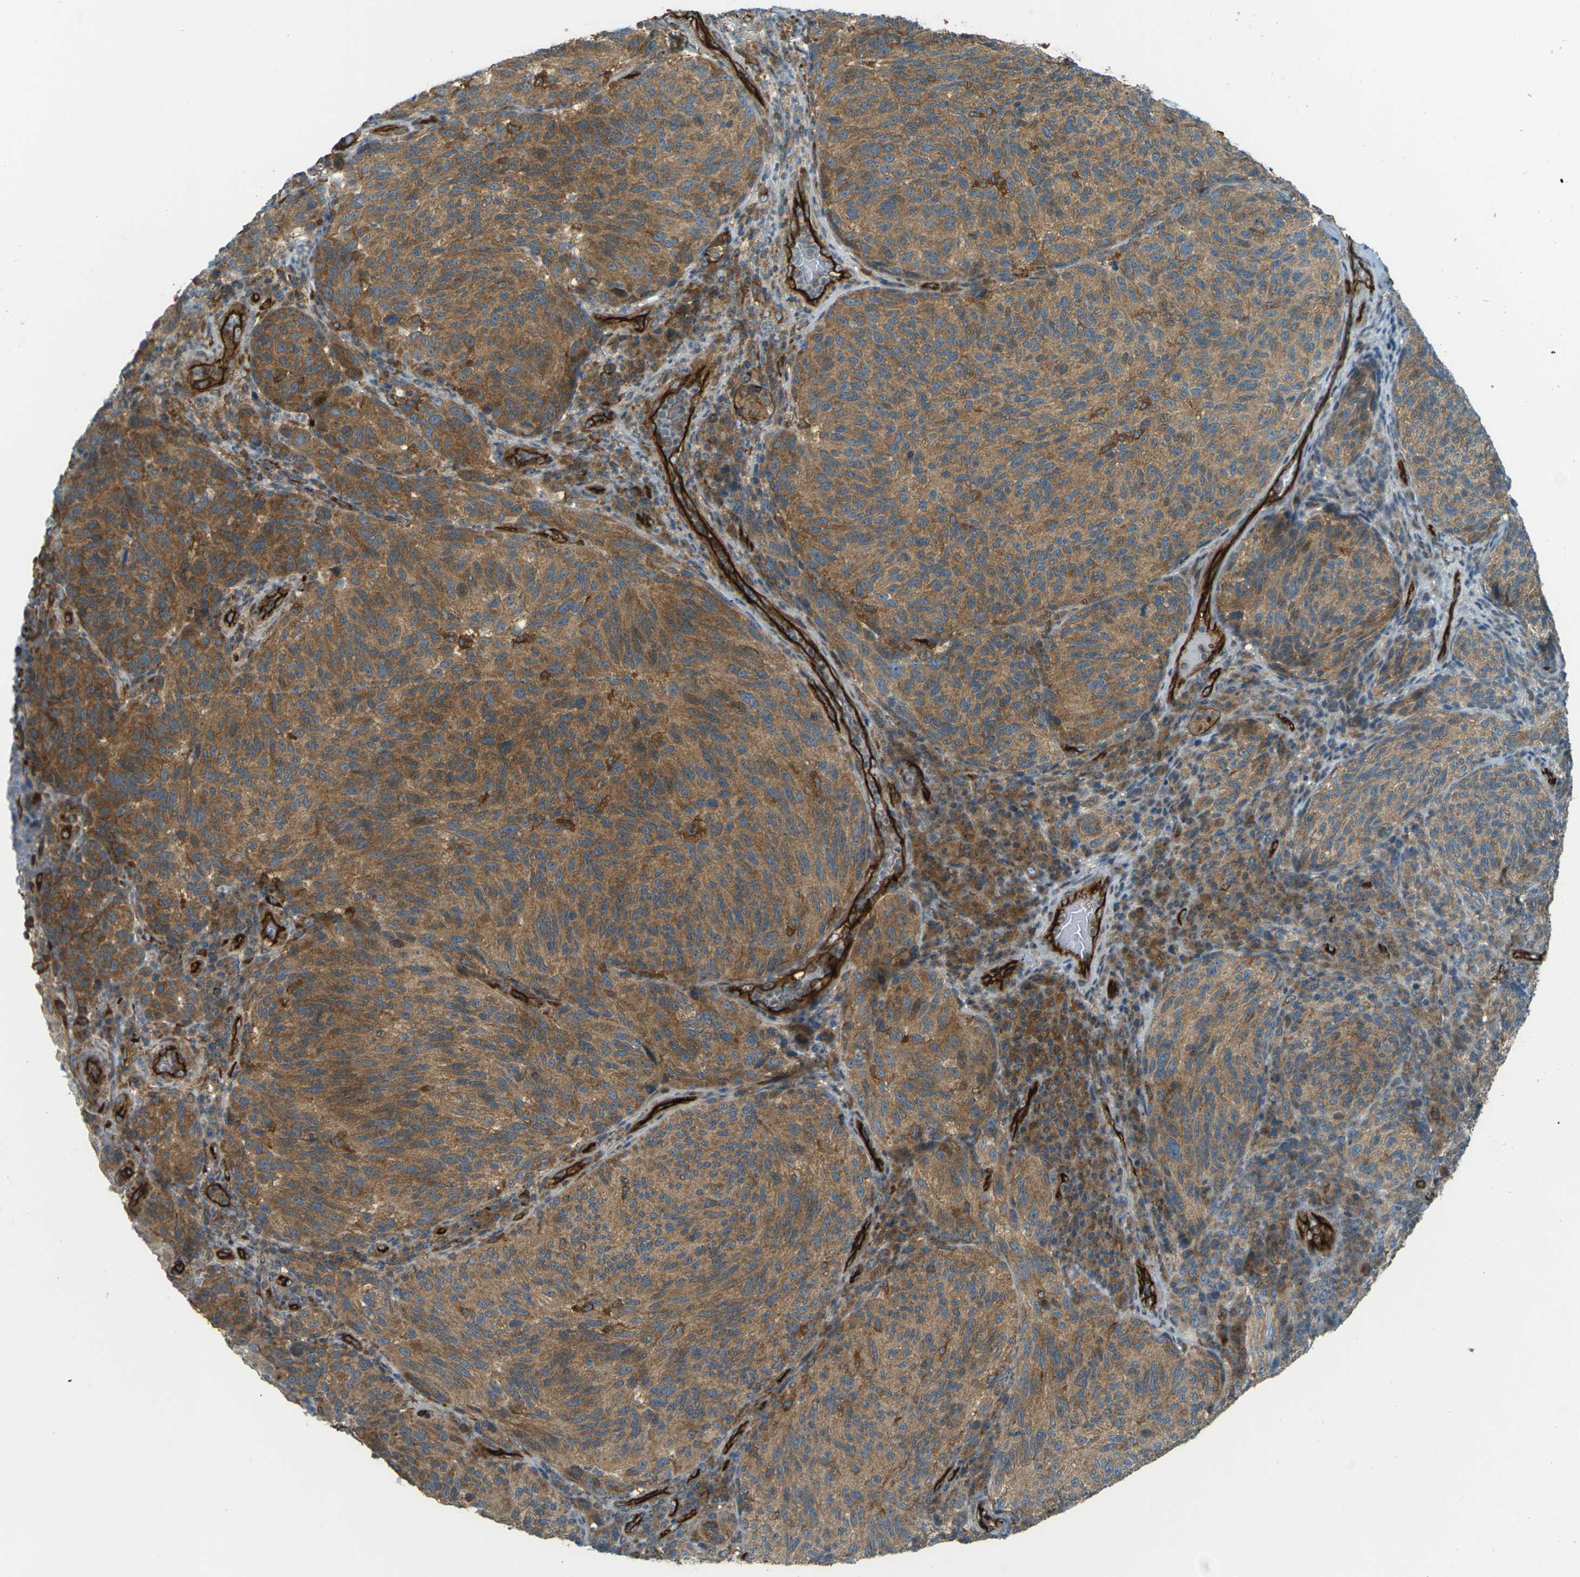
{"staining": {"intensity": "moderate", "quantity": ">75%", "location": "cytoplasmic/membranous"}, "tissue": "melanoma", "cell_type": "Tumor cells", "image_type": "cancer", "snomed": [{"axis": "morphology", "description": "Malignant melanoma, NOS"}, {"axis": "topography", "description": "Skin"}], "caption": "Malignant melanoma stained with immunohistochemistry displays moderate cytoplasmic/membranous expression in about >75% of tumor cells.", "gene": "S1PR1", "patient": {"sex": "female", "age": 73}}